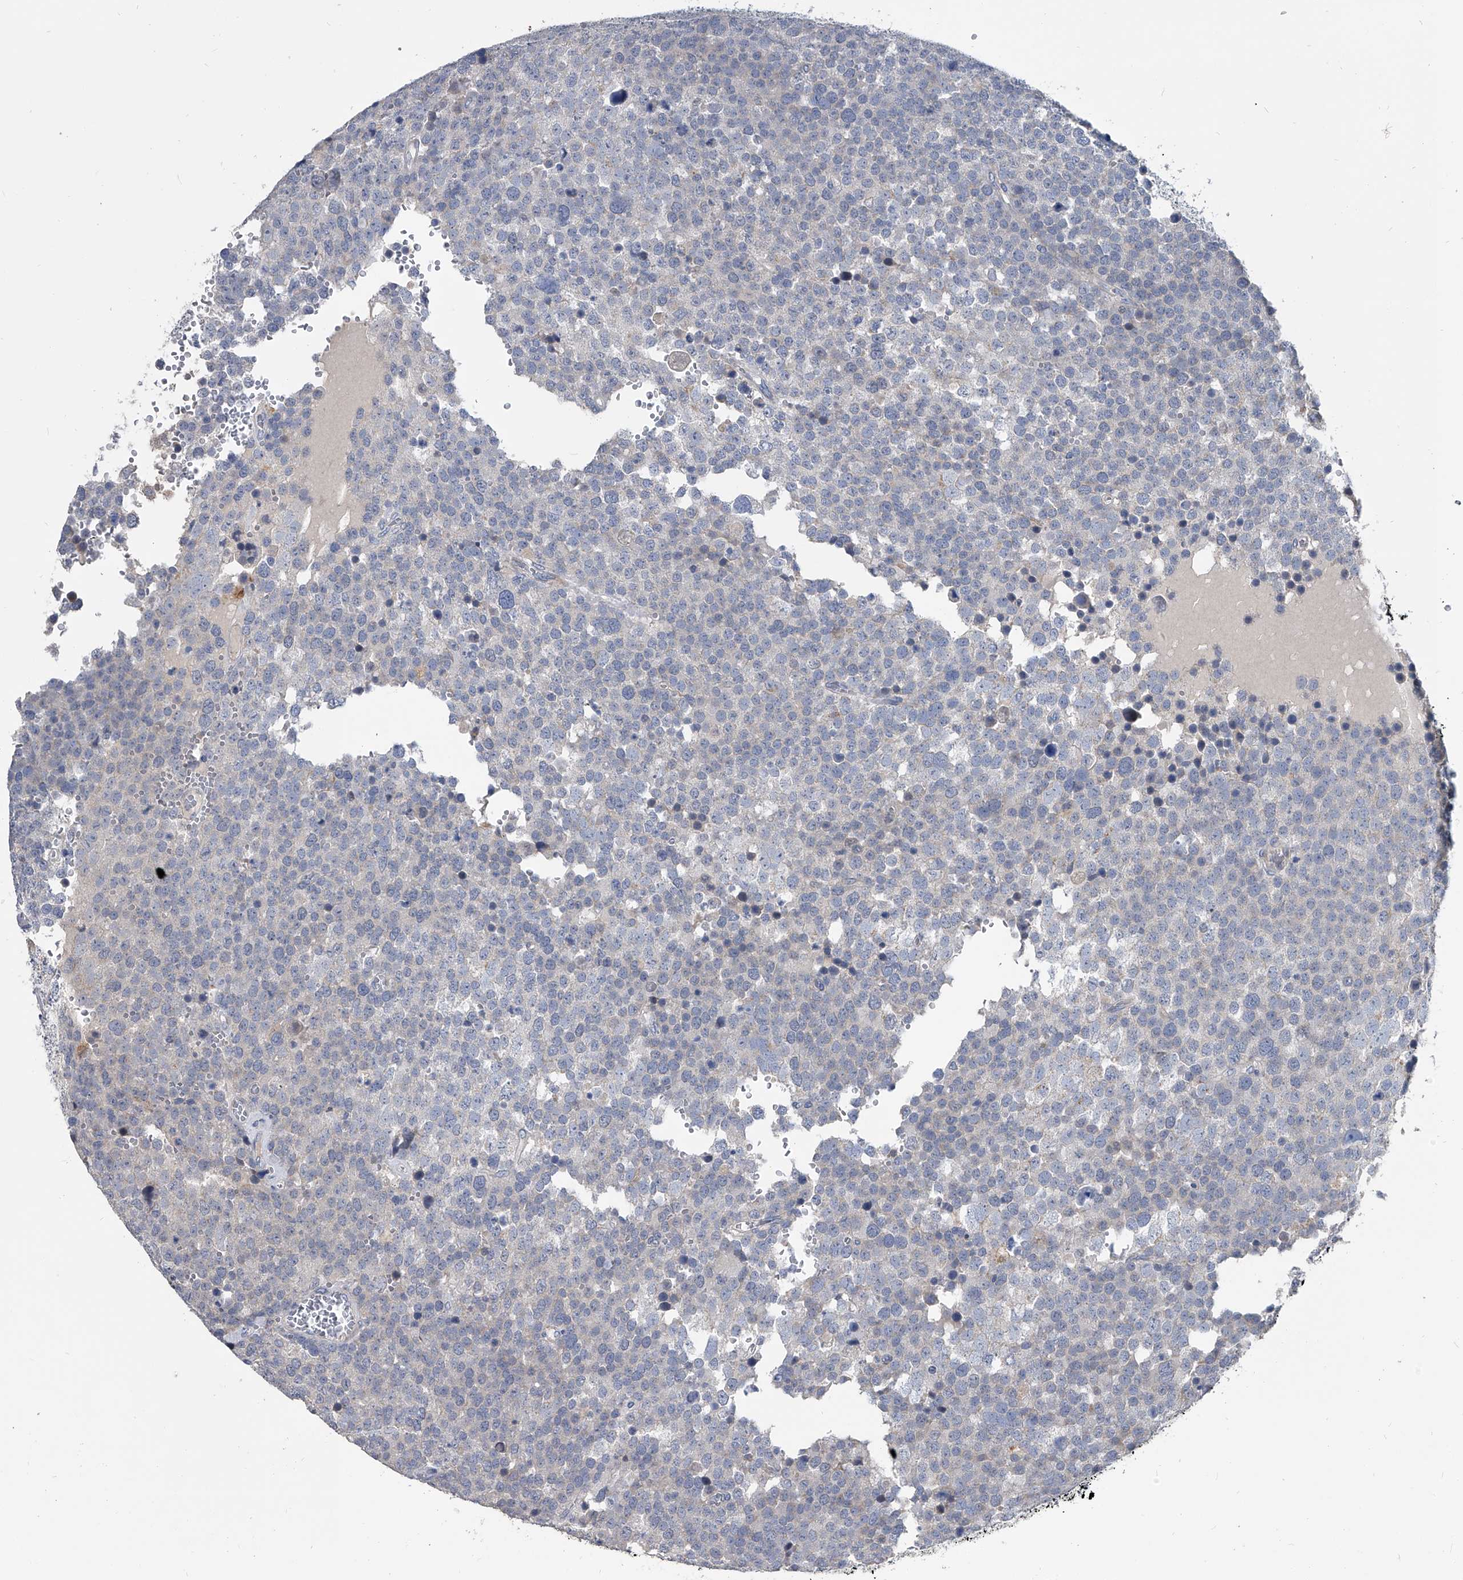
{"staining": {"intensity": "negative", "quantity": "none", "location": "none"}, "tissue": "testis cancer", "cell_type": "Tumor cells", "image_type": "cancer", "snomed": [{"axis": "morphology", "description": "Seminoma, NOS"}, {"axis": "topography", "description": "Testis"}], "caption": "An image of human testis cancer is negative for staining in tumor cells. (DAB (3,3'-diaminobenzidine) immunohistochemistry, high magnification).", "gene": "SPP1", "patient": {"sex": "male", "age": 71}}